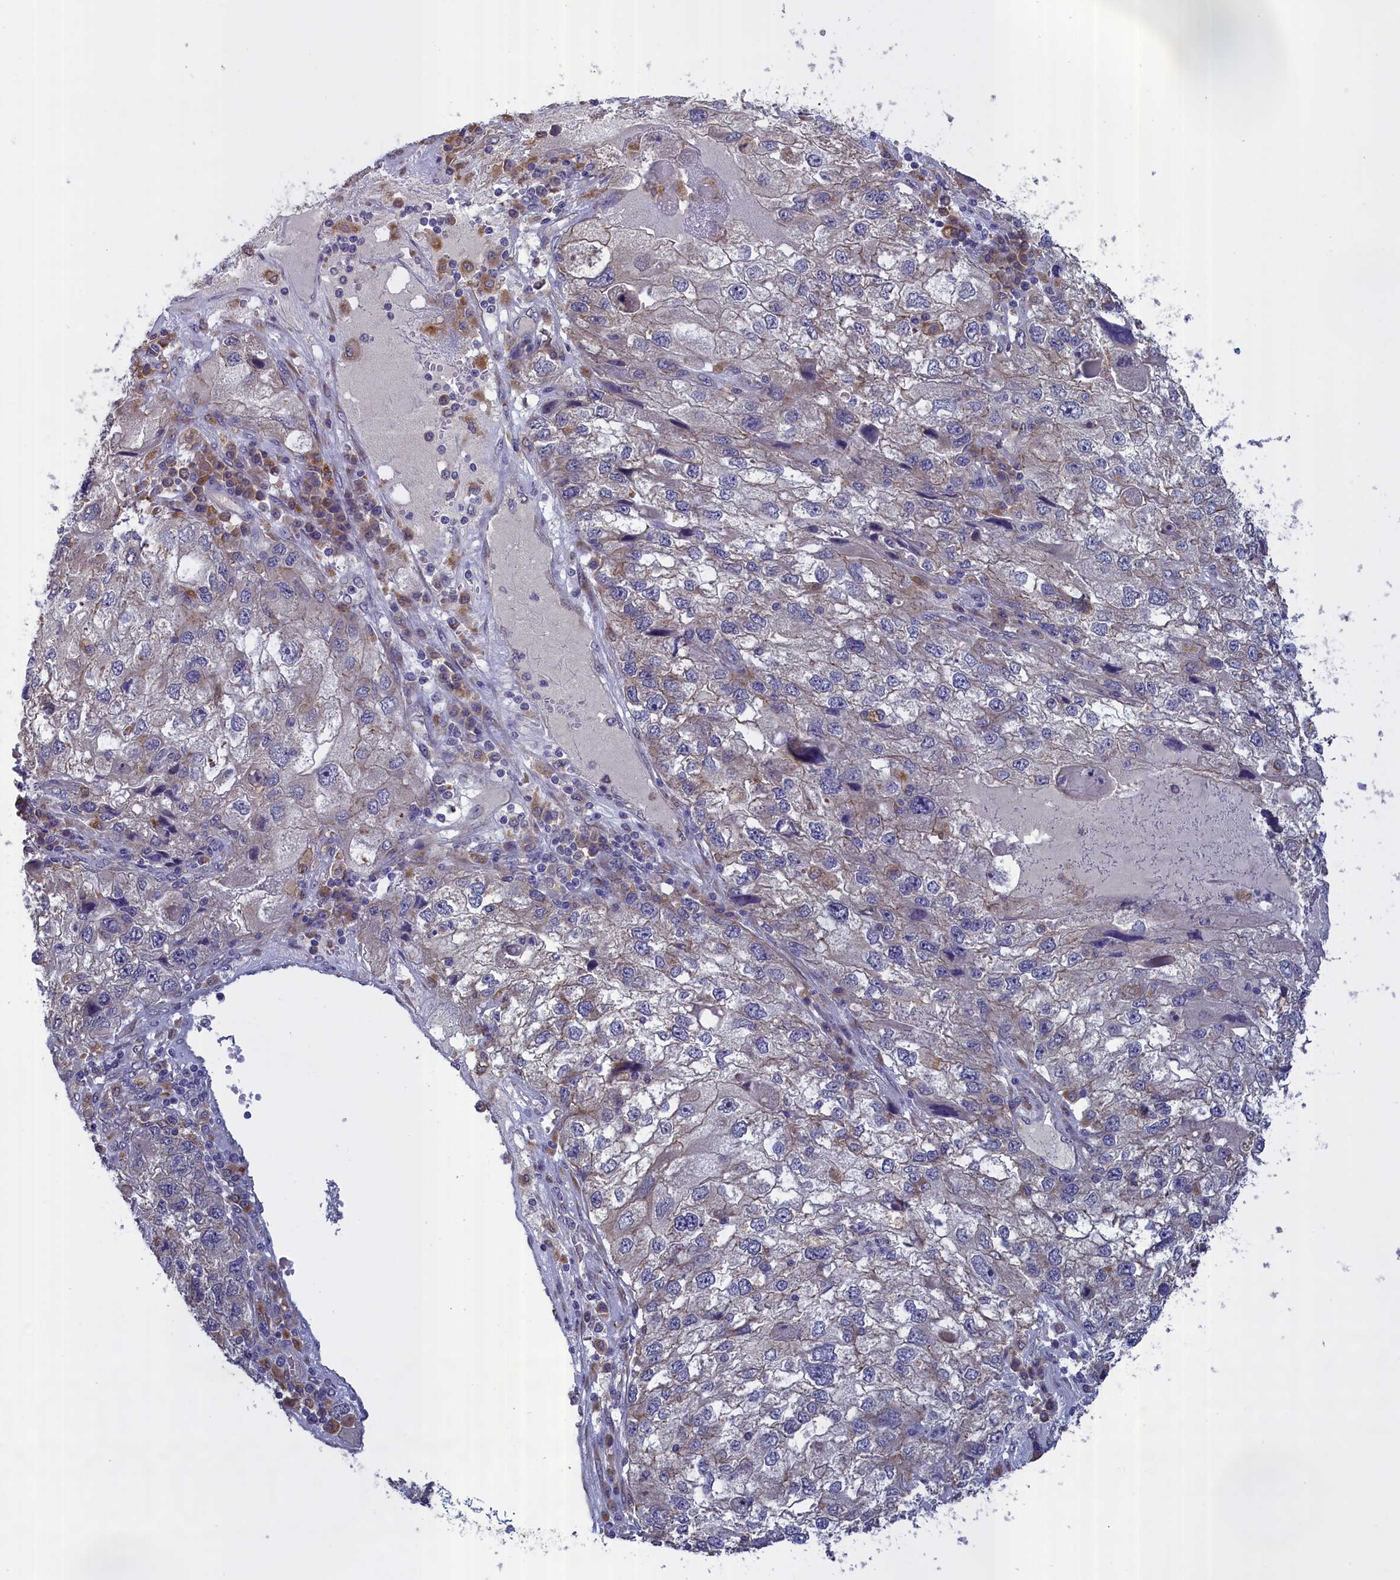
{"staining": {"intensity": "negative", "quantity": "none", "location": "none"}, "tissue": "endometrial cancer", "cell_type": "Tumor cells", "image_type": "cancer", "snomed": [{"axis": "morphology", "description": "Adenocarcinoma, NOS"}, {"axis": "topography", "description": "Endometrium"}], "caption": "Image shows no protein positivity in tumor cells of endometrial cancer (adenocarcinoma) tissue.", "gene": "COL19A1", "patient": {"sex": "female", "age": 49}}